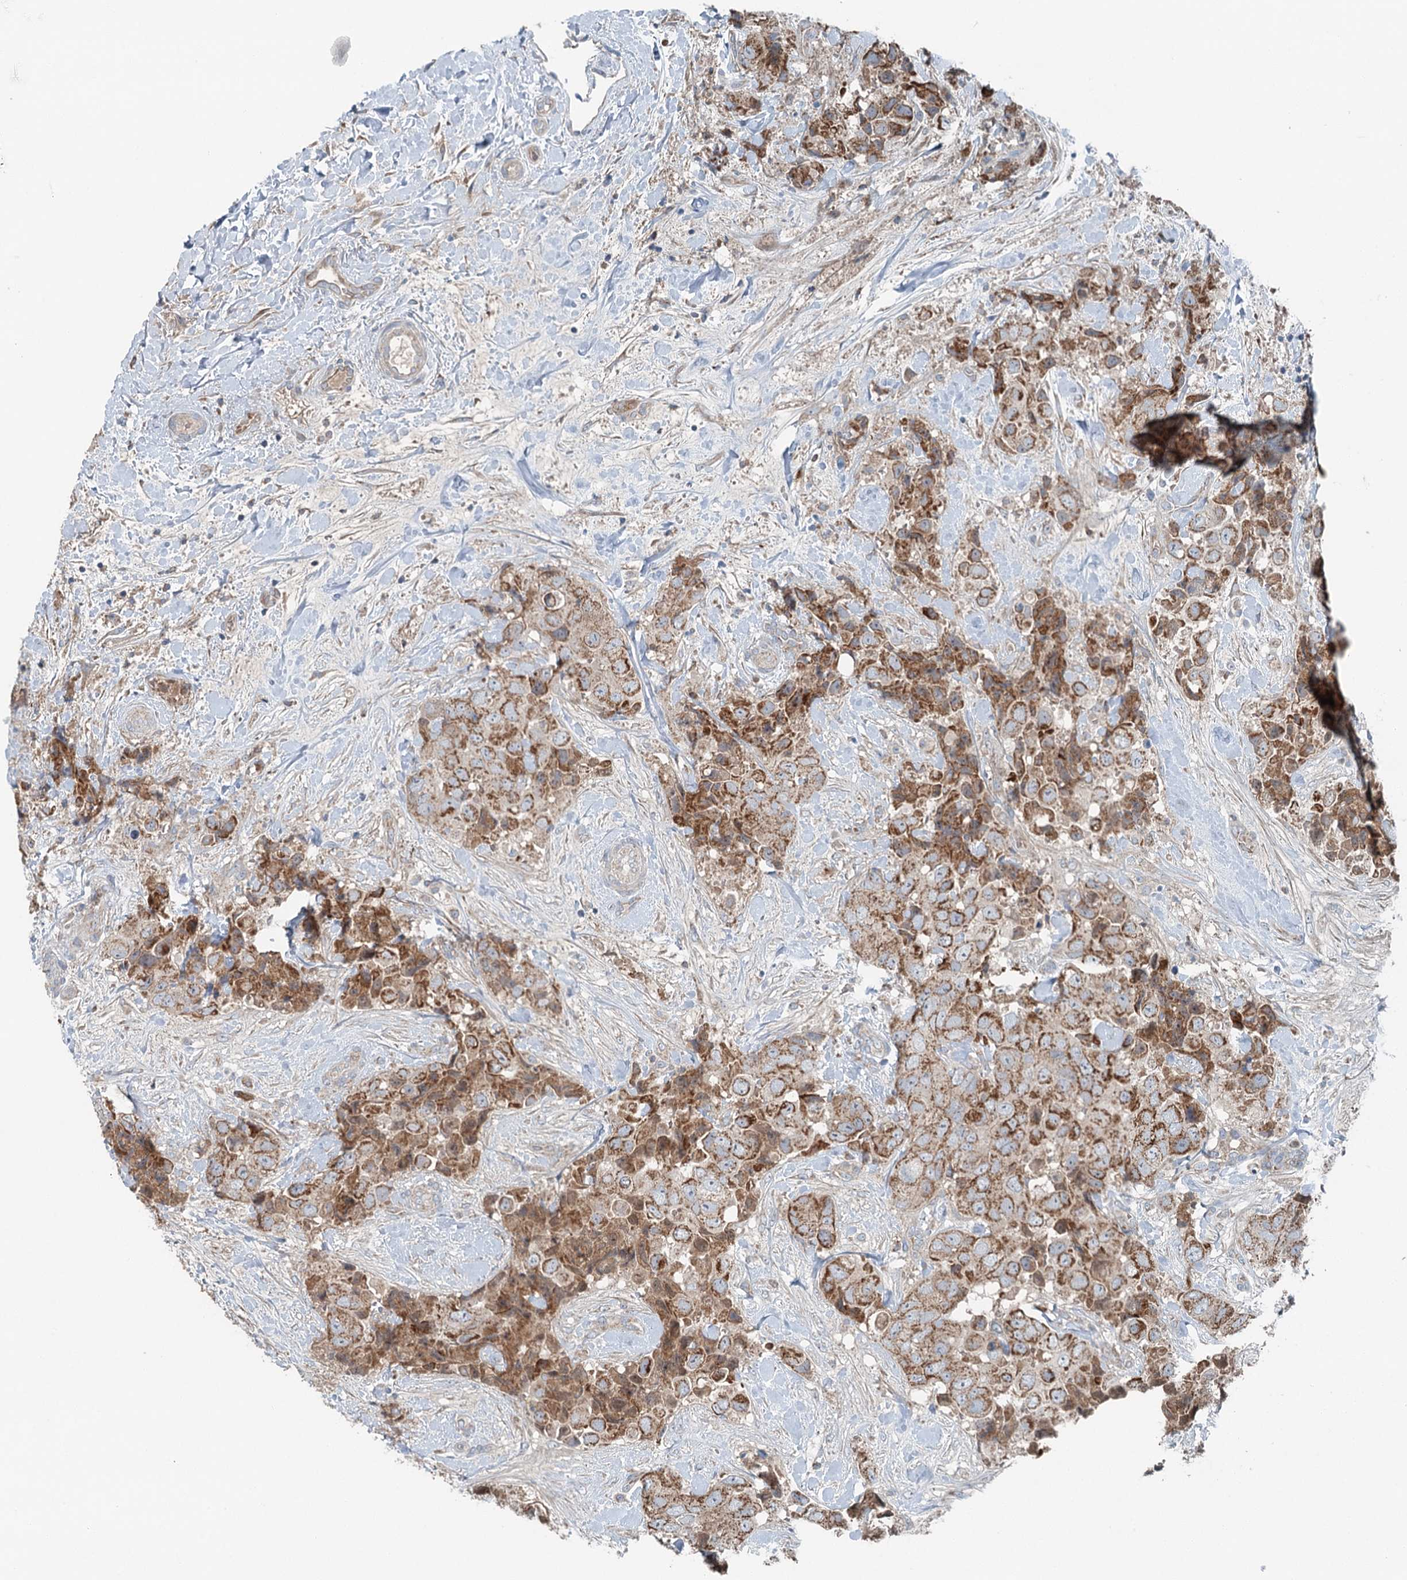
{"staining": {"intensity": "moderate", "quantity": ">75%", "location": "cytoplasmic/membranous"}, "tissue": "breast cancer", "cell_type": "Tumor cells", "image_type": "cancer", "snomed": [{"axis": "morphology", "description": "Duct carcinoma"}, {"axis": "topography", "description": "Breast"}], "caption": "About >75% of tumor cells in human breast cancer exhibit moderate cytoplasmic/membranous protein expression as visualized by brown immunohistochemical staining.", "gene": "CHCHD5", "patient": {"sex": "female", "age": 62}}